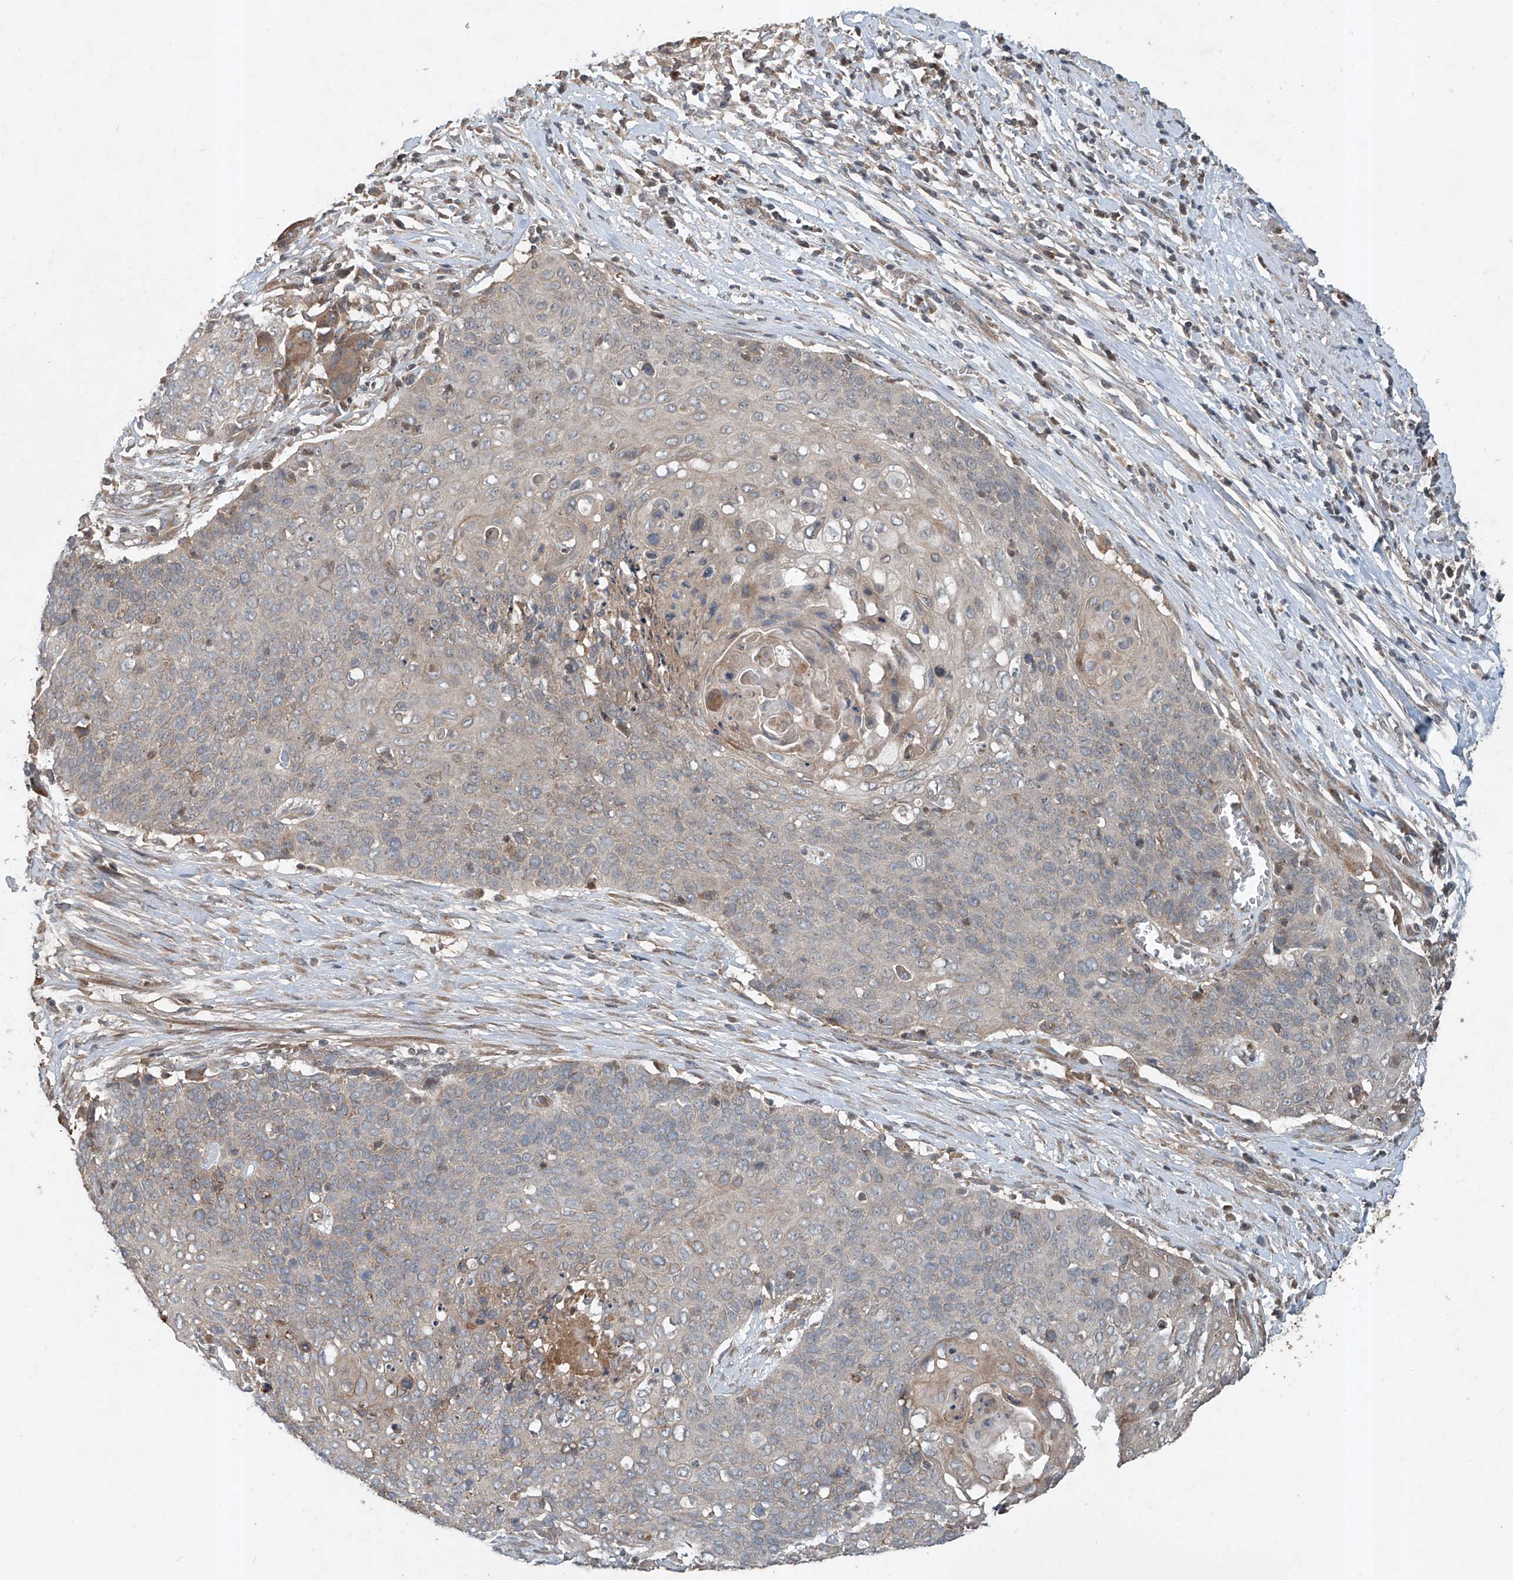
{"staining": {"intensity": "weak", "quantity": "<25%", "location": "cytoplasmic/membranous"}, "tissue": "cervical cancer", "cell_type": "Tumor cells", "image_type": "cancer", "snomed": [{"axis": "morphology", "description": "Squamous cell carcinoma, NOS"}, {"axis": "topography", "description": "Cervix"}], "caption": "This image is of squamous cell carcinoma (cervical) stained with immunohistochemistry to label a protein in brown with the nuclei are counter-stained blue. There is no expression in tumor cells.", "gene": "ADAM23", "patient": {"sex": "female", "age": 39}}